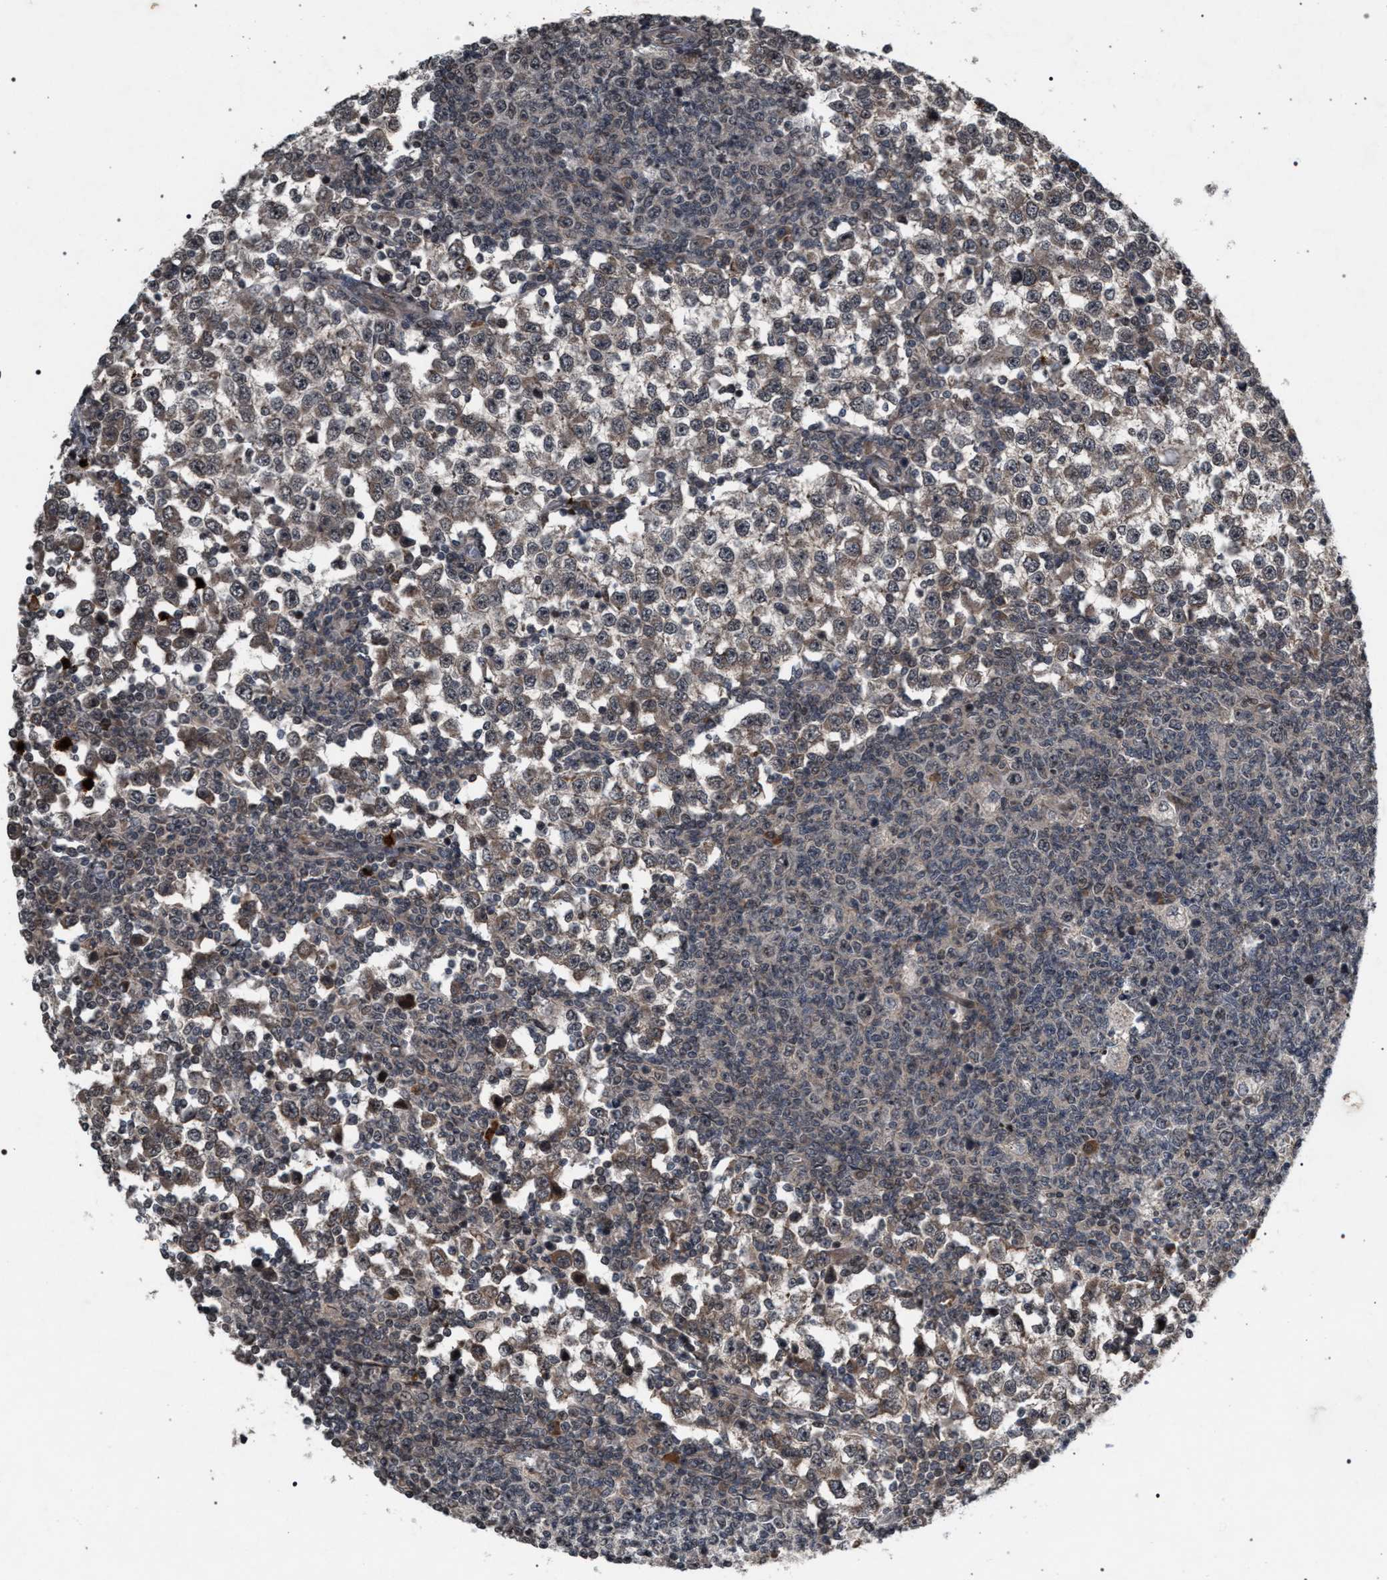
{"staining": {"intensity": "weak", "quantity": "<25%", "location": "cytoplasmic/membranous"}, "tissue": "testis cancer", "cell_type": "Tumor cells", "image_type": "cancer", "snomed": [{"axis": "morphology", "description": "Seminoma, NOS"}, {"axis": "topography", "description": "Testis"}], "caption": "A micrograph of human testis cancer (seminoma) is negative for staining in tumor cells.", "gene": "IRAK4", "patient": {"sex": "male", "age": 65}}